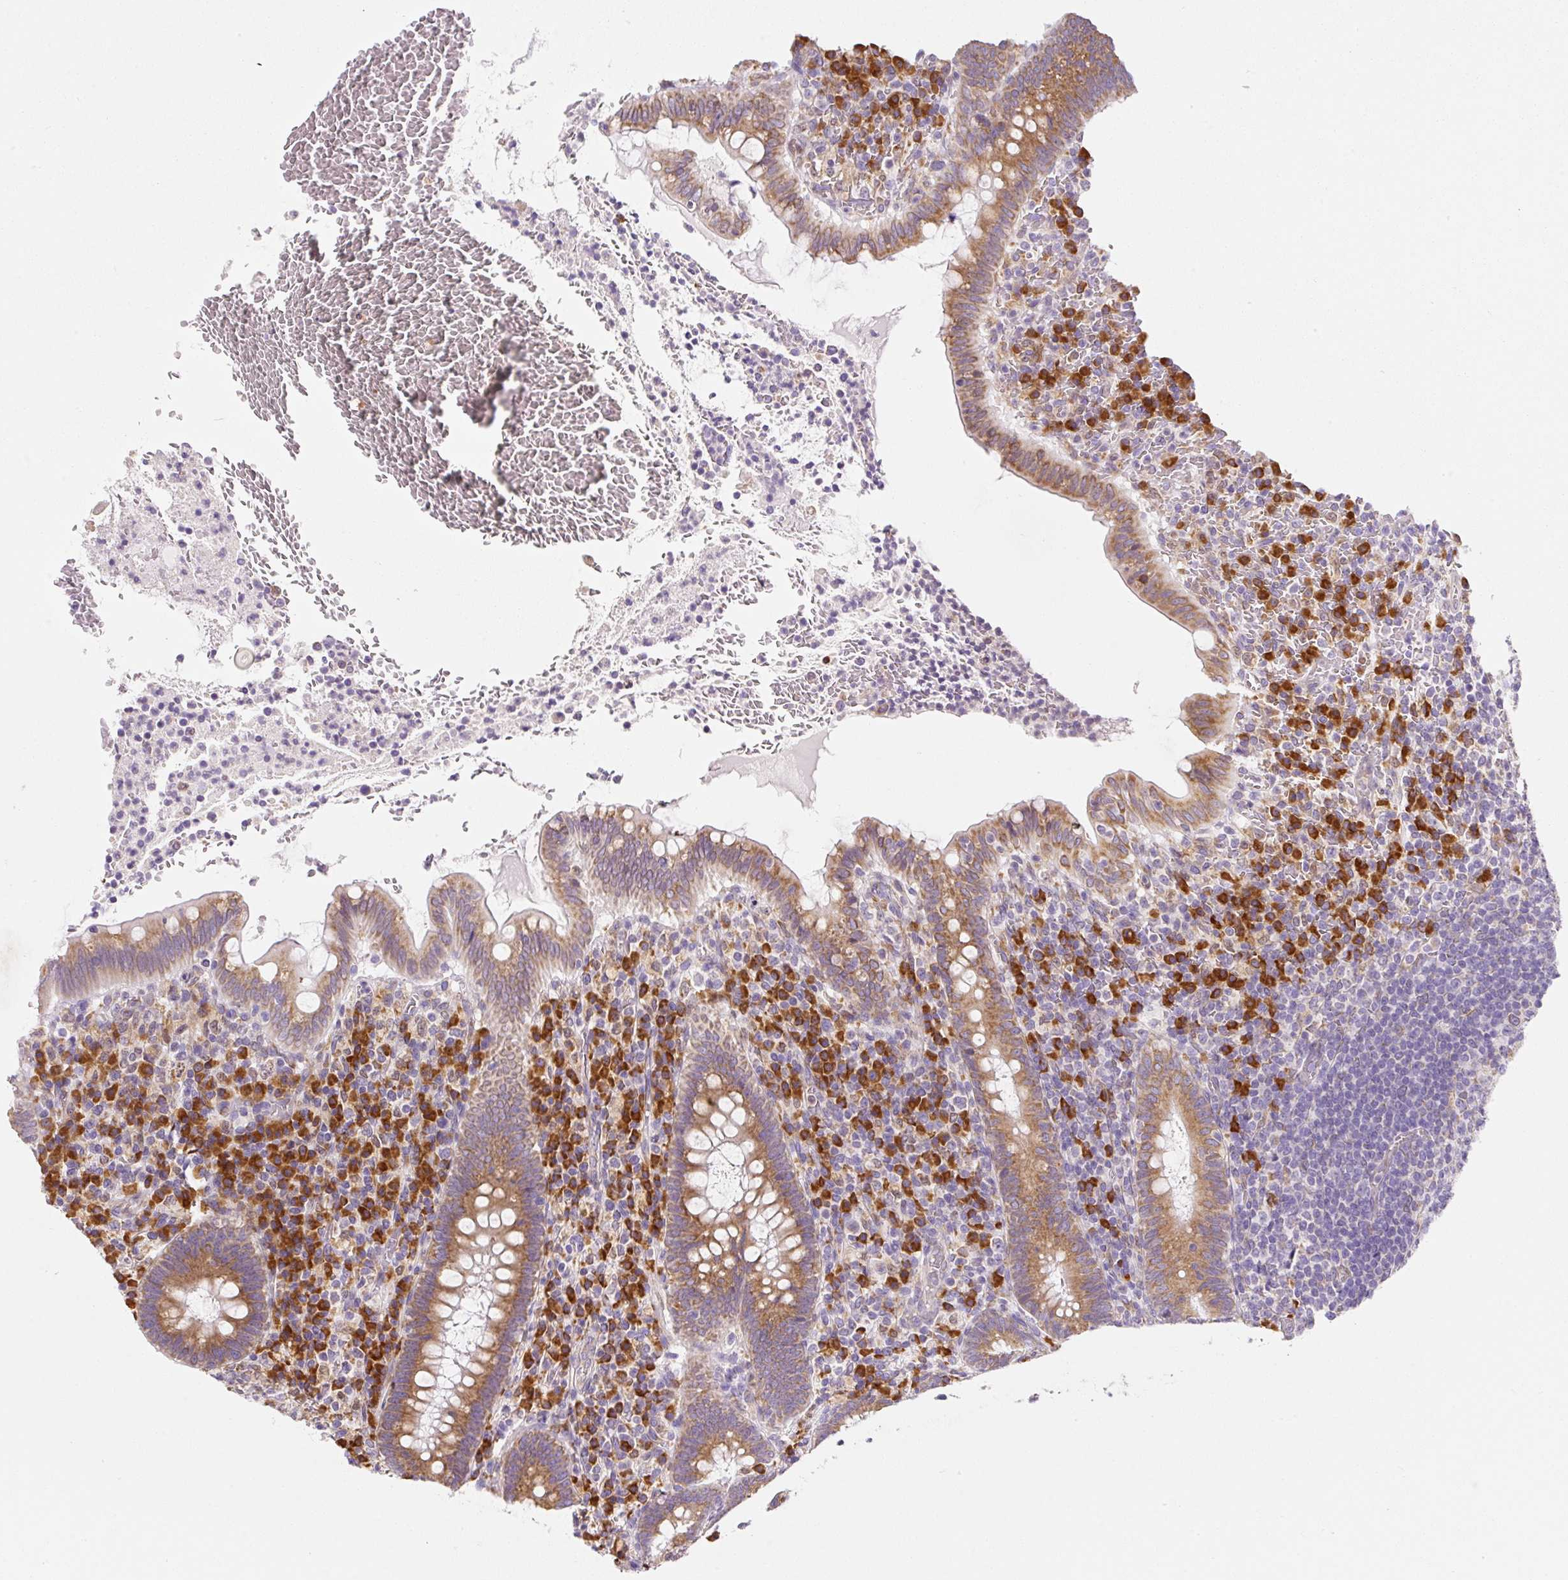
{"staining": {"intensity": "moderate", "quantity": ">75%", "location": "cytoplasmic/membranous"}, "tissue": "appendix", "cell_type": "Glandular cells", "image_type": "normal", "snomed": [{"axis": "morphology", "description": "Normal tissue, NOS"}, {"axis": "topography", "description": "Appendix"}], "caption": "Immunohistochemistry (IHC) histopathology image of unremarkable human appendix stained for a protein (brown), which exhibits medium levels of moderate cytoplasmic/membranous staining in approximately >75% of glandular cells.", "gene": "DDOST", "patient": {"sex": "female", "age": 43}}